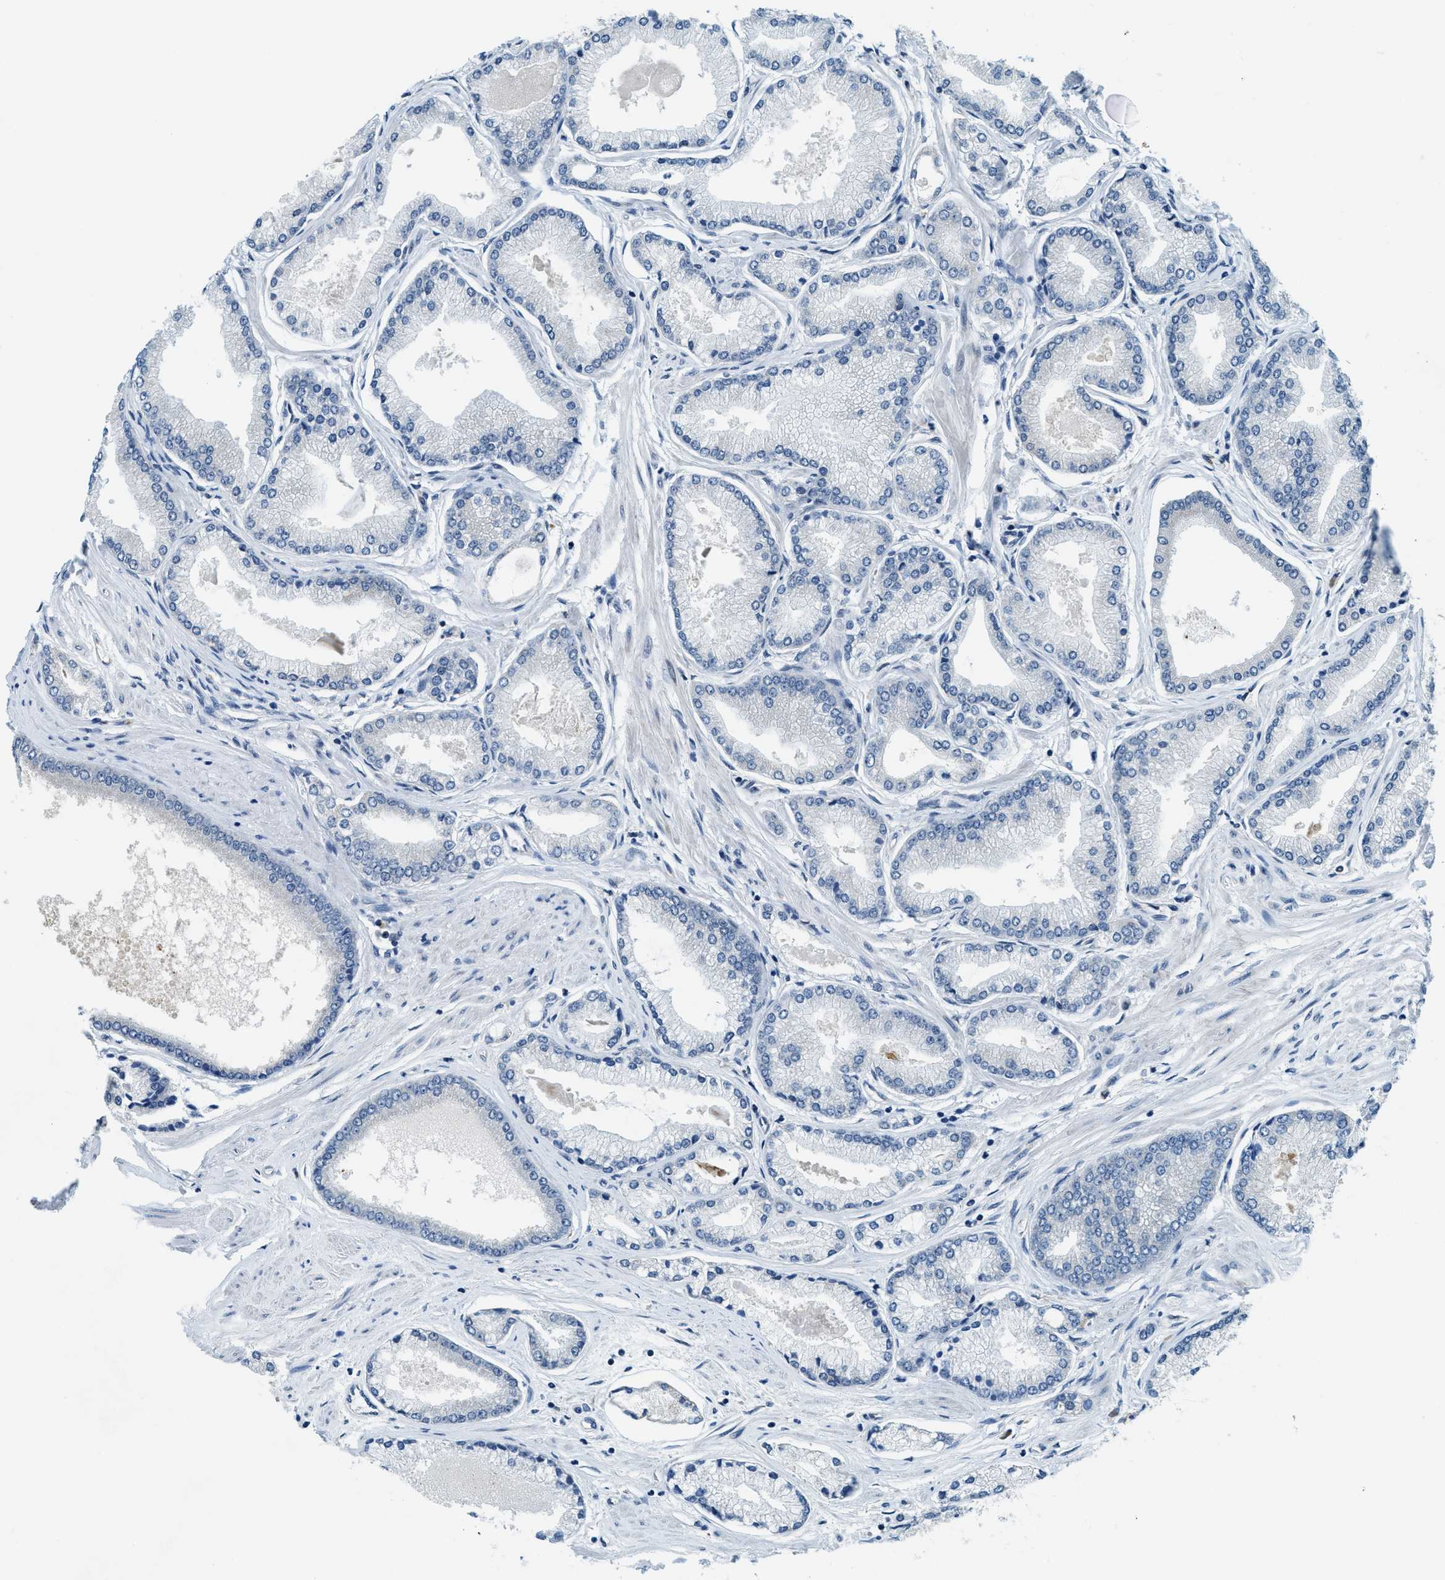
{"staining": {"intensity": "negative", "quantity": "none", "location": "none"}, "tissue": "prostate cancer", "cell_type": "Tumor cells", "image_type": "cancer", "snomed": [{"axis": "morphology", "description": "Adenocarcinoma, High grade"}, {"axis": "topography", "description": "Prostate"}], "caption": "Tumor cells show no significant protein expression in high-grade adenocarcinoma (prostate).", "gene": "SP100", "patient": {"sex": "male", "age": 61}}